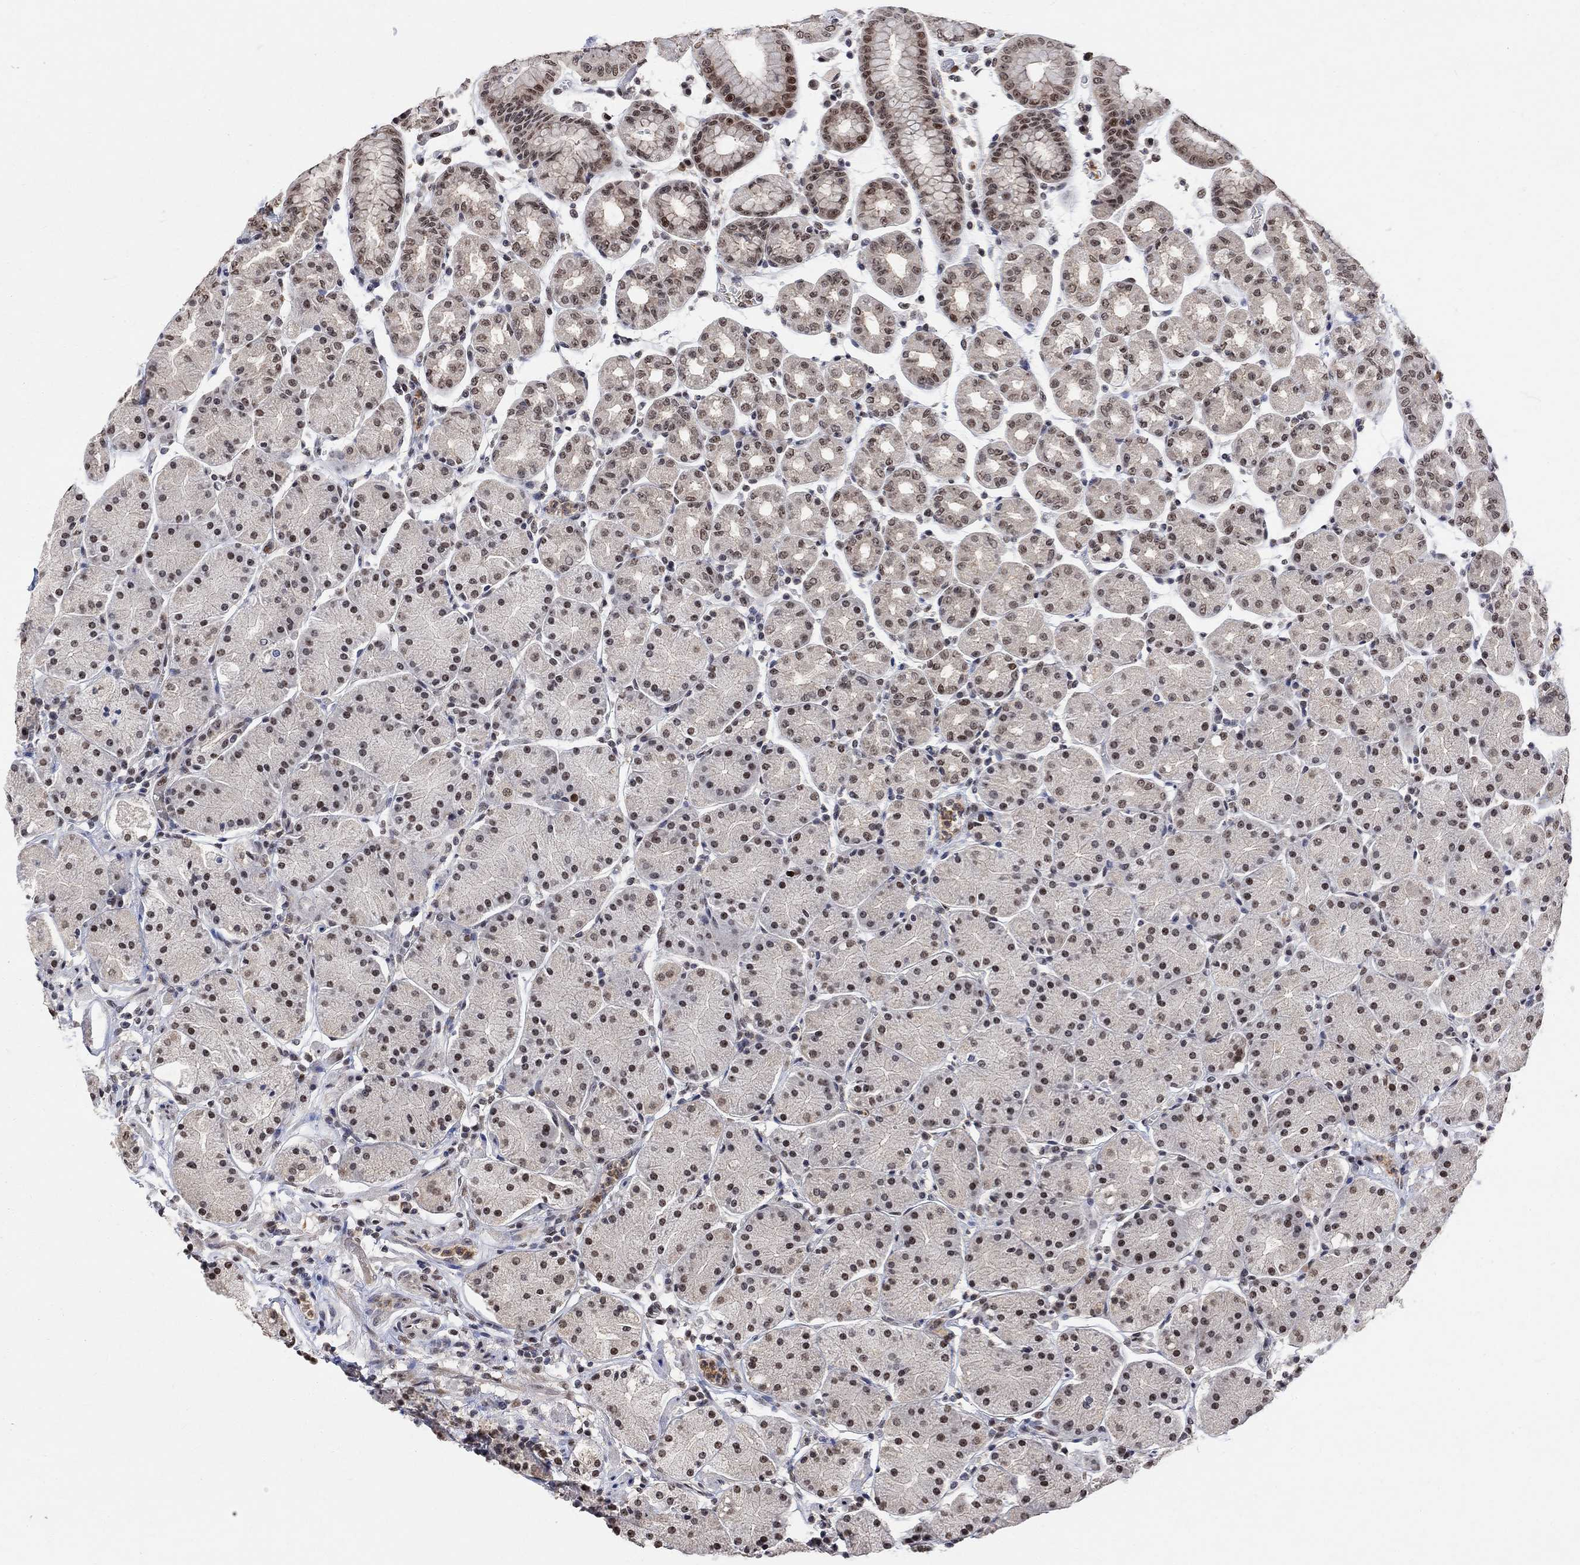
{"staining": {"intensity": "moderate", "quantity": "<25%", "location": "nuclear"}, "tissue": "stomach", "cell_type": "Glandular cells", "image_type": "normal", "snomed": [{"axis": "morphology", "description": "Normal tissue, NOS"}, {"axis": "topography", "description": "Stomach"}], "caption": "Immunohistochemistry image of normal stomach: stomach stained using immunohistochemistry demonstrates low levels of moderate protein expression localized specifically in the nuclear of glandular cells, appearing as a nuclear brown color.", "gene": "E4F1", "patient": {"sex": "male", "age": 54}}